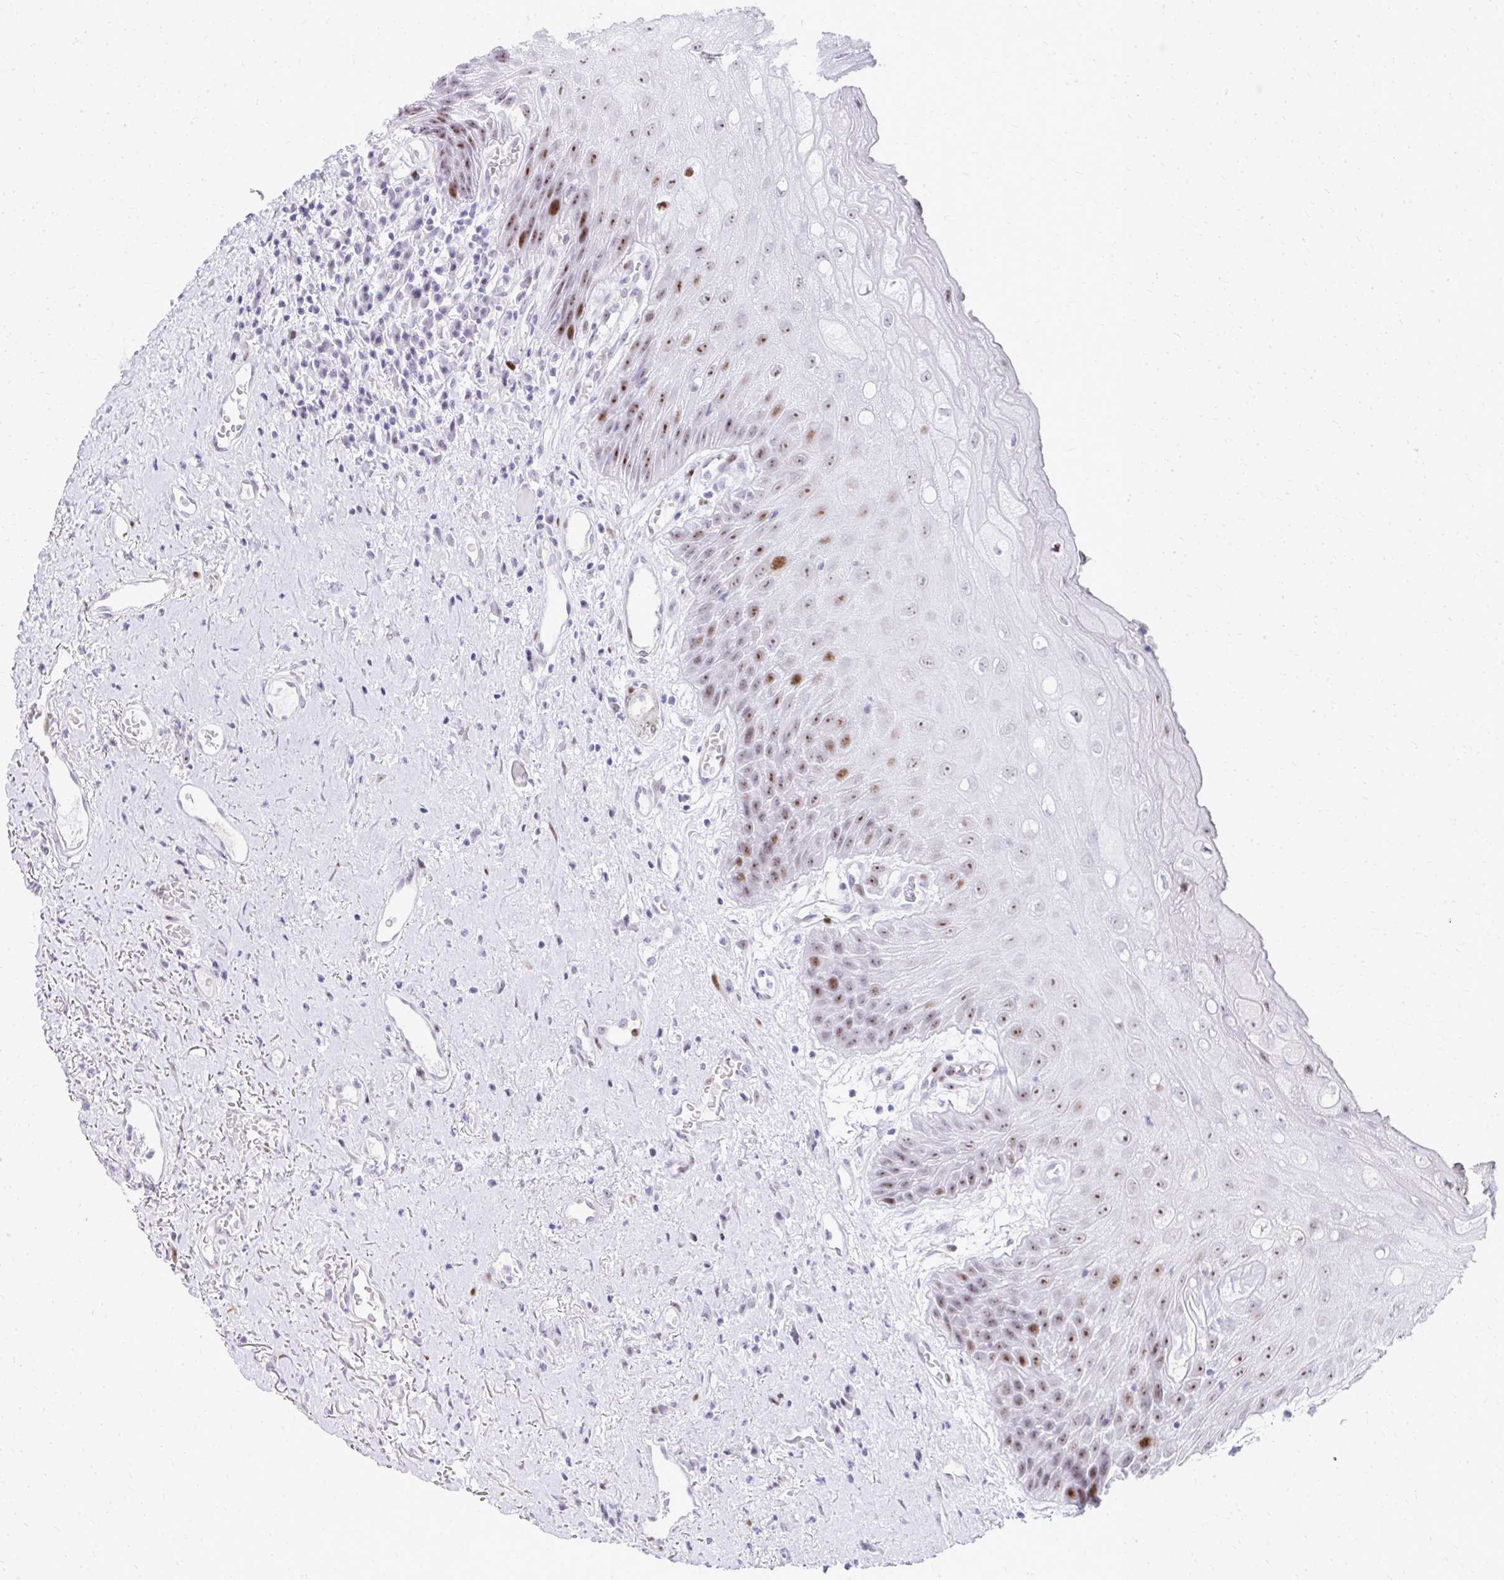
{"staining": {"intensity": "moderate", "quantity": ">75%", "location": "nuclear"}, "tissue": "oral mucosa", "cell_type": "Squamous epithelial cells", "image_type": "normal", "snomed": [{"axis": "morphology", "description": "Normal tissue, NOS"}, {"axis": "morphology", "description": "Squamous cell carcinoma, NOS"}, {"axis": "topography", "description": "Oral tissue"}, {"axis": "topography", "description": "Peripheral nerve tissue"}, {"axis": "topography", "description": "Head-Neck"}], "caption": "This image displays unremarkable oral mucosa stained with immunohistochemistry to label a protein in brown. The nuclear of squamous epithelial cells show moderate positivity for the protein. Nuclei are counter-stained blue.", "gene": "GLDN", "patient": {"sex": "female", "age": 59}}